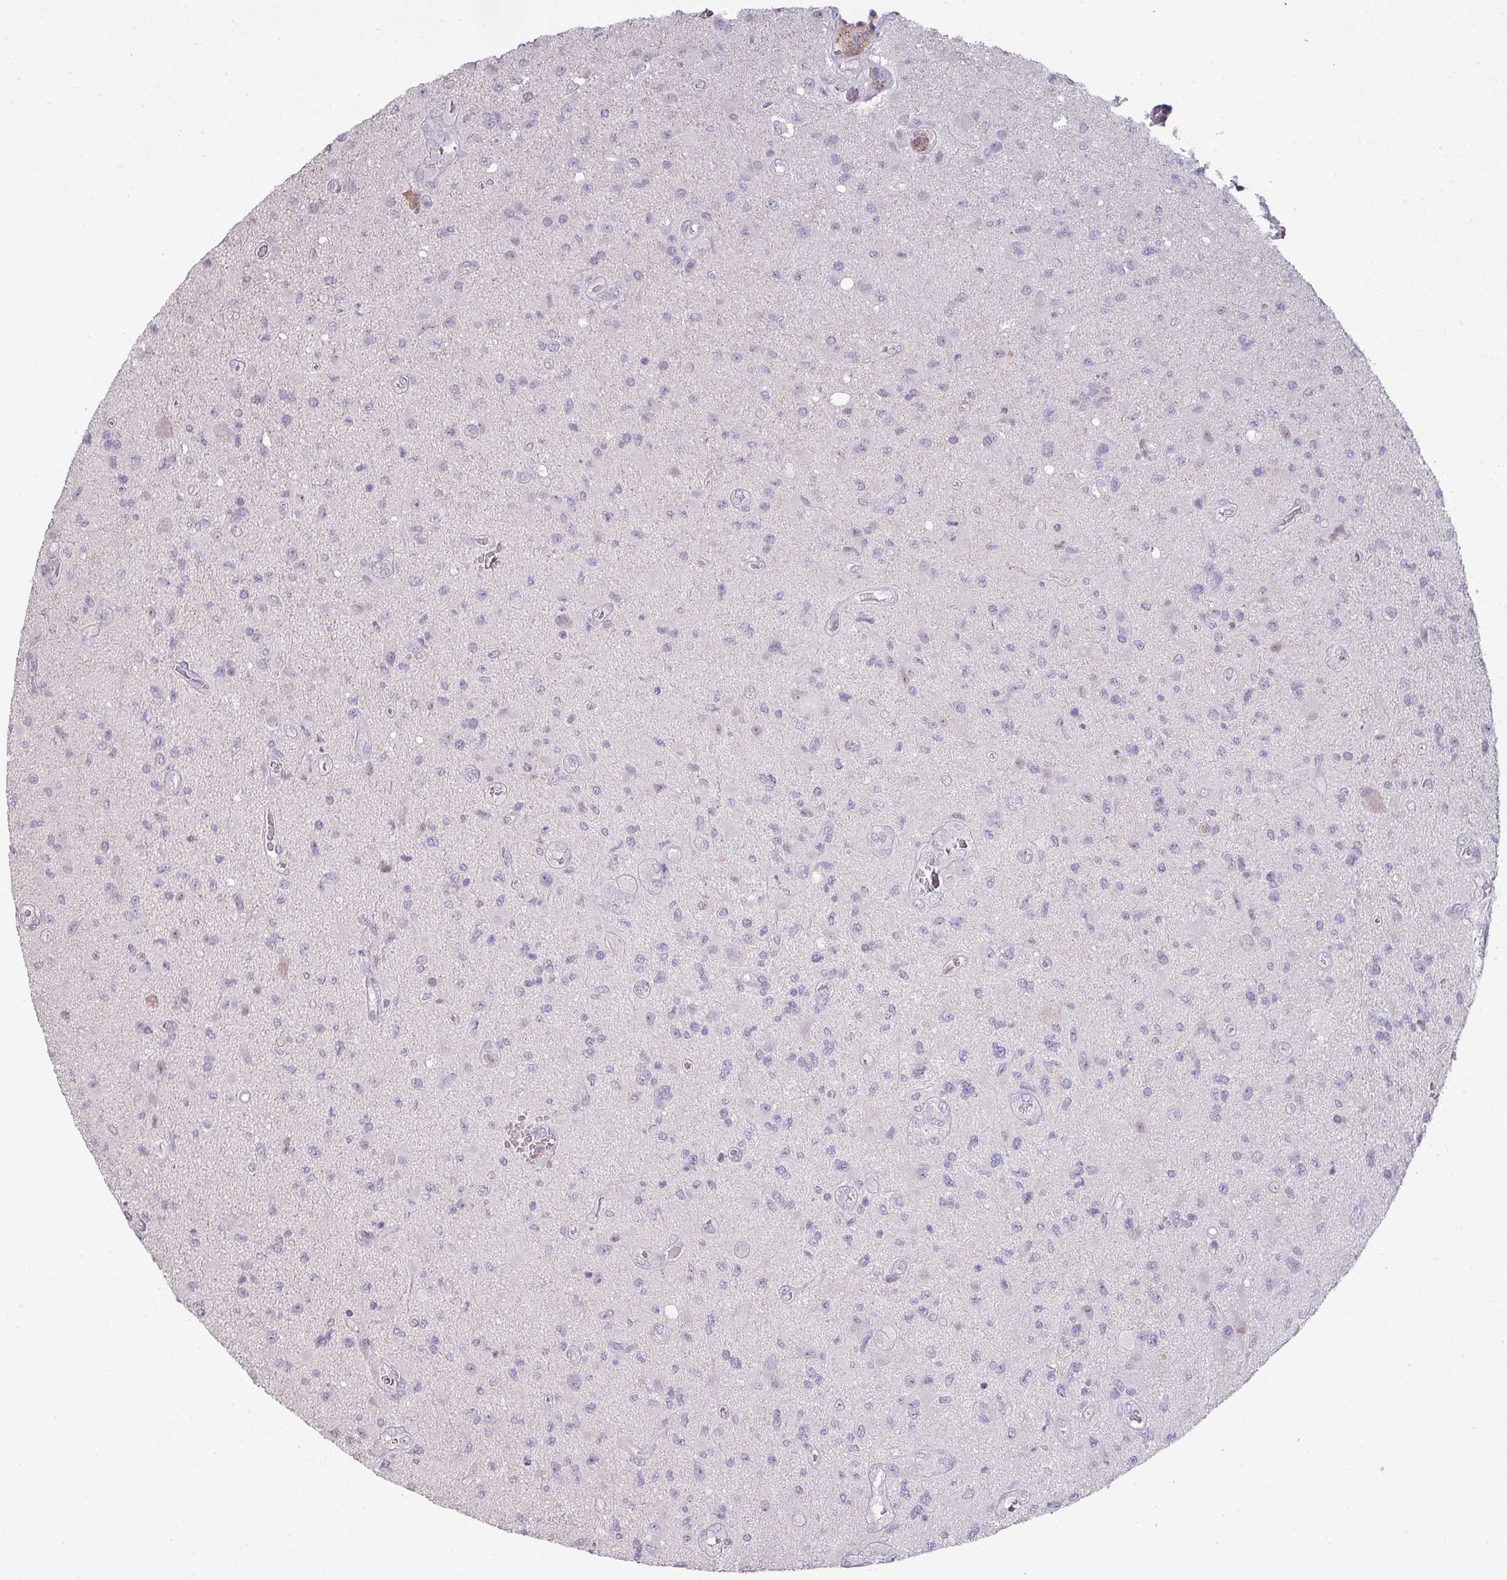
{"staining": {"intensity": "negative", "quantity": "none", "location": "none"}, "tissue": "glioma", "cell_type": "Tumor cells", "image_type": "cancer", "snomed": [{"axis": "morphology", "description": "Glioma, malignant, High grade"}, {"axis": "topography", "description": "Brain"}], "caption": "This is an immunohistochemistry histopathology image of malignant high-grade glioma. There is no staining in tumor cells.", "gene": "MAGEC3", "patient": {"sex": "male", "age": 67}}